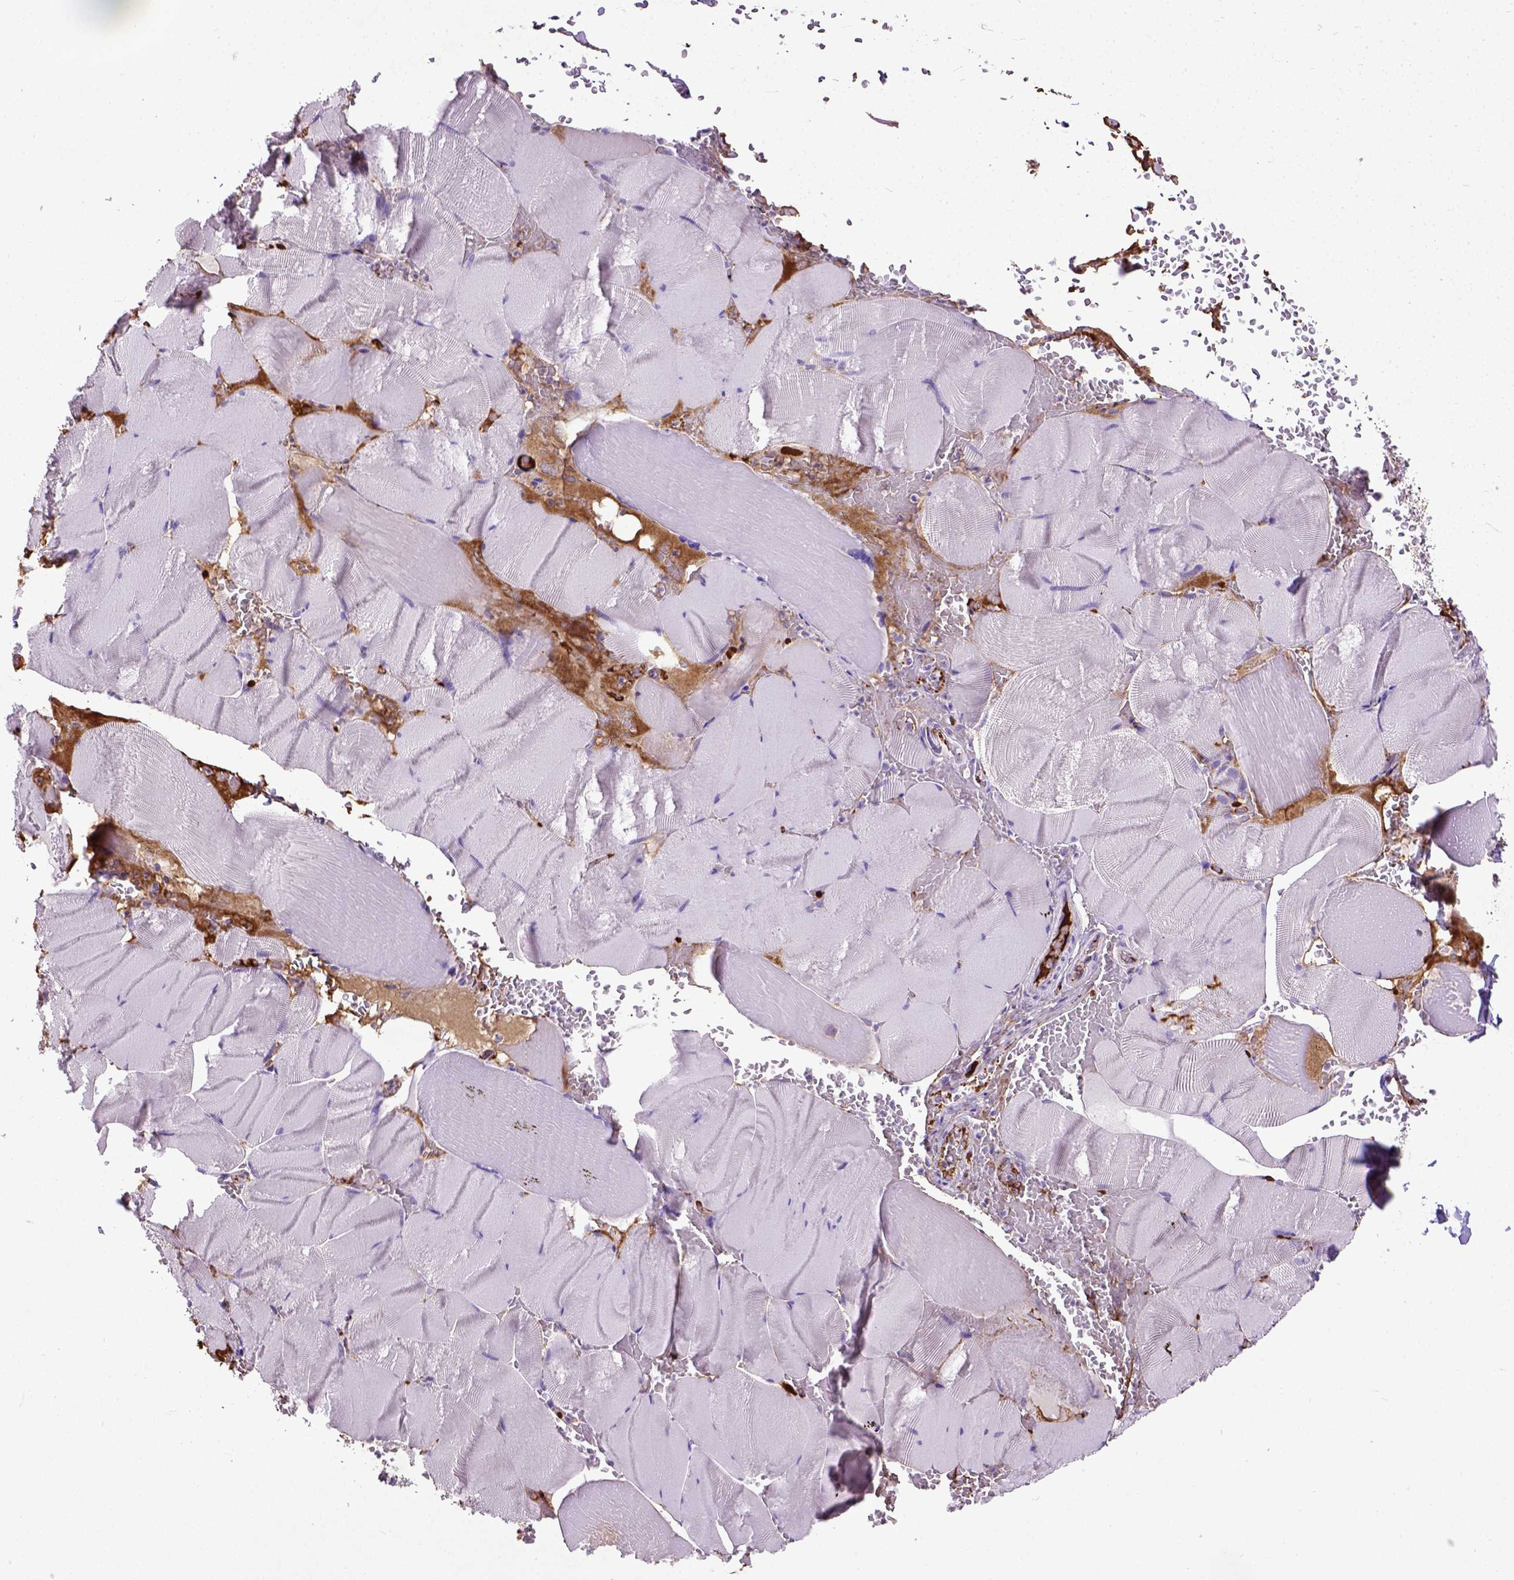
{"staining": {"intensity": "negative", "quantity": "none", "location": "none"}, "tissue": "skeletal muscle", "cell_type": "Myocytes", "image_type": "normal", "snomed": [{"axis": "morphology", "description": "Normal tissue, NOS"}, {"axis": "topography", "description": "Skeletal muscle"}], "caption": "IHC of benign skeletal muscle exhibits no expression in myocytes.", "gene": "ADAMTS8", "patient": {"sex": "male", "age": 56}}